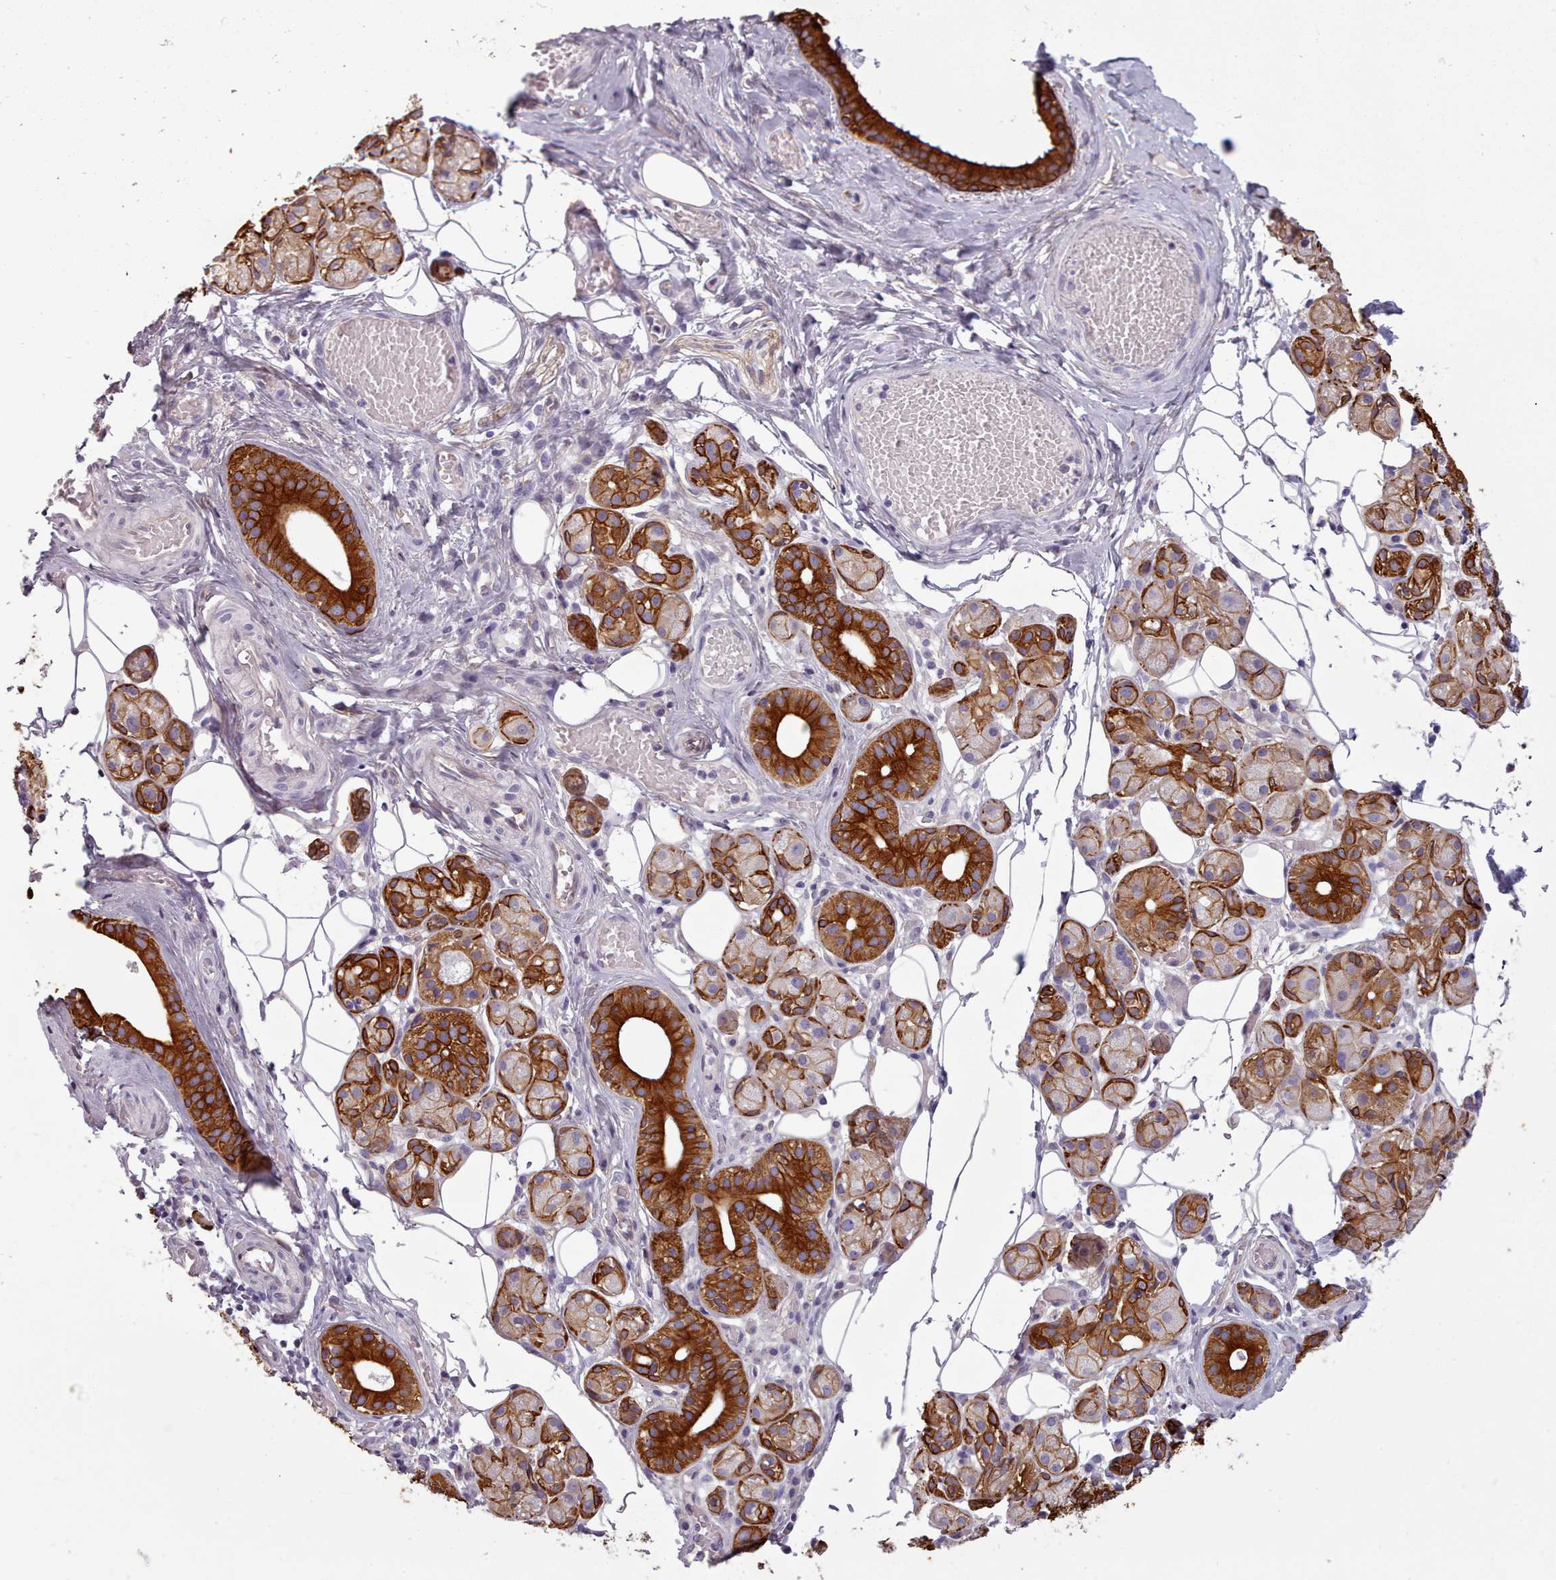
{"staining": {"intensity": "strong", "quantity": "25%-75%", "location": "cytoplasmic/membranous"}, "tissue": "salivary gland", "cell_type": "Glandular cells", "image_type": "normal", "snomed": [{"axis": "morphology", "description": "Normal tissue, NOS"}, {"axis": "topography", "description": "Salivary gland"}], "caption": "An image of human salivary gland stained for a protein reveals strong cytoplasmic/membranous brown staining in glandular cells.", "gene": "PLD4", "patient": {"sex": "male", "age": 82}}